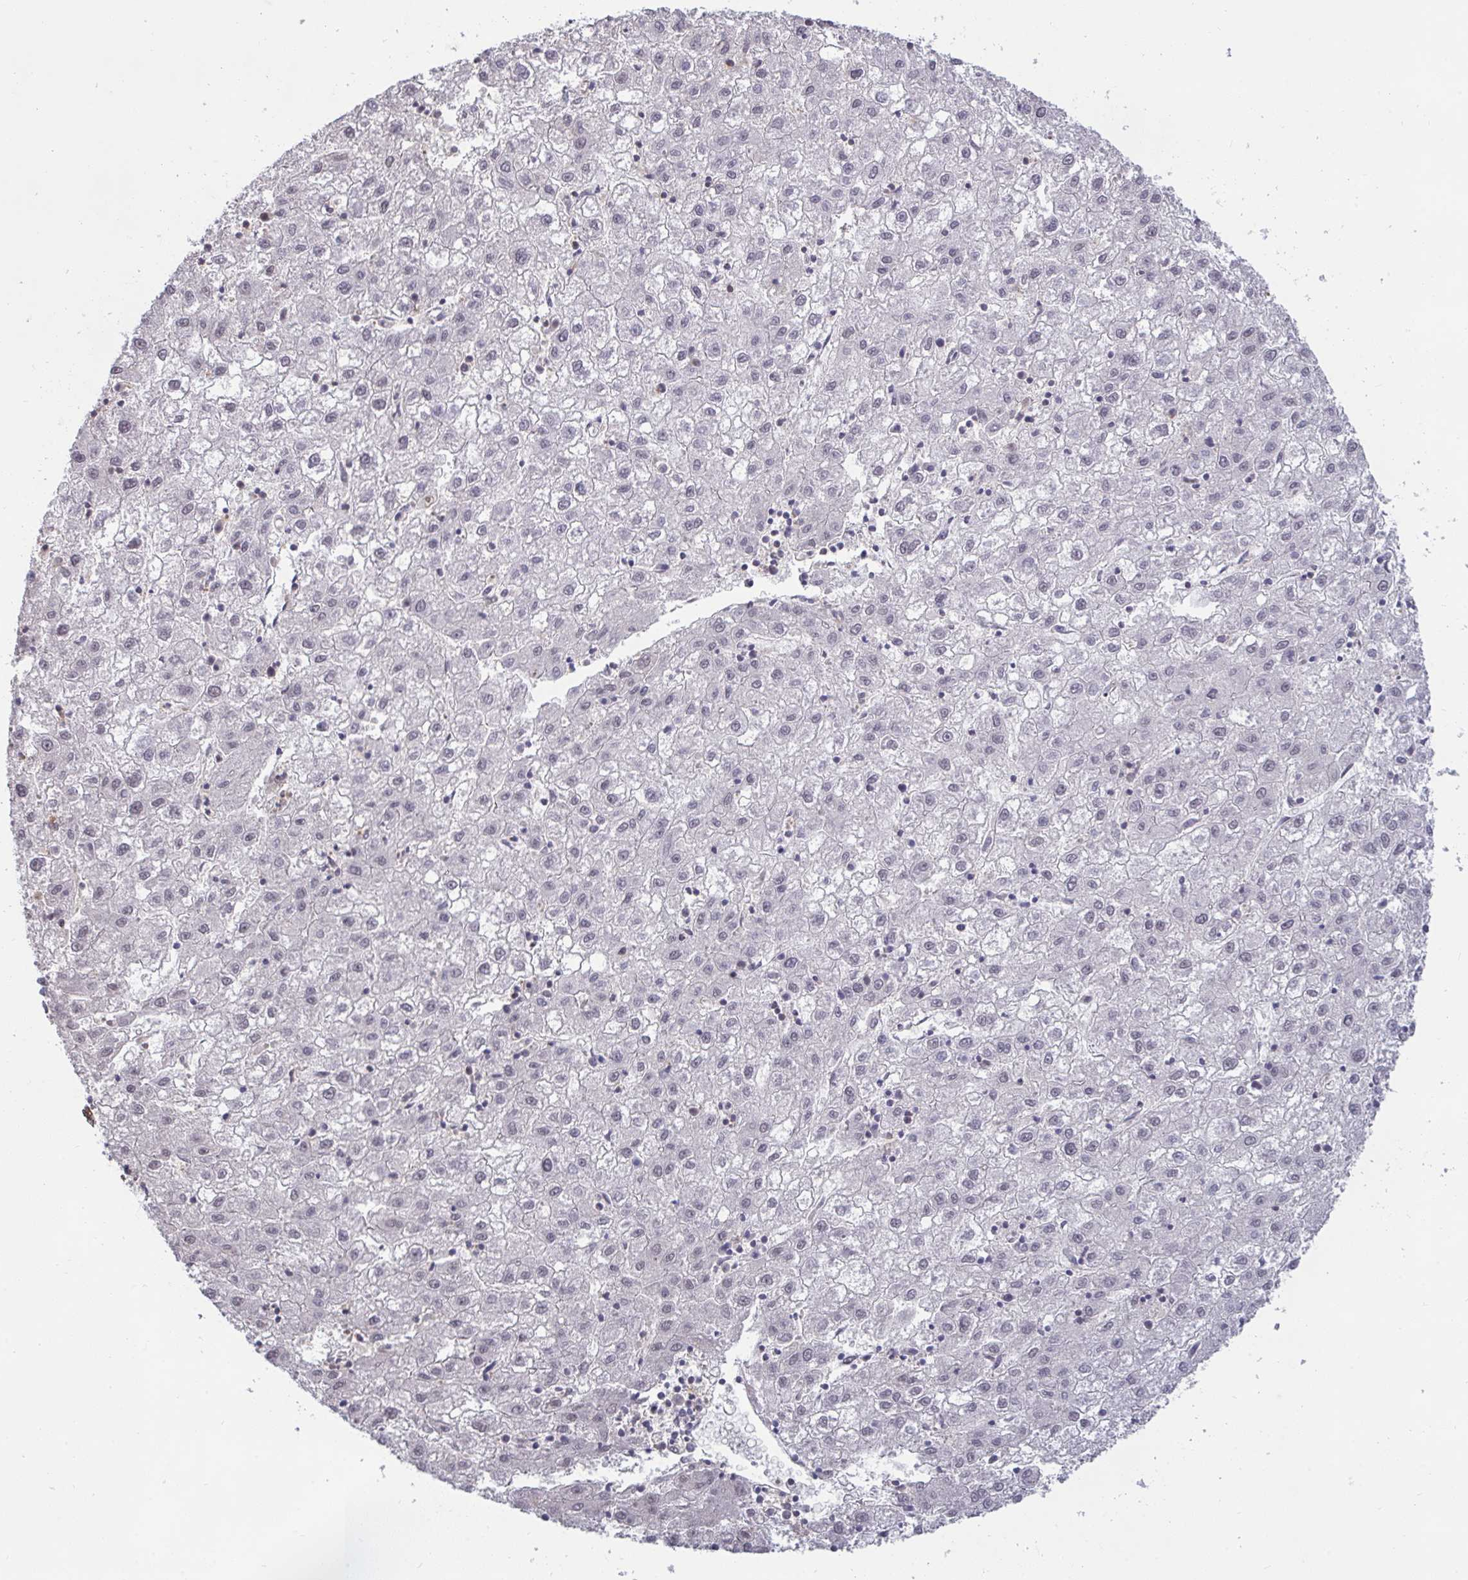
{"staining": {"intensity": "negative", "quantity": "none", "location": "none"}, "tissue": "liver cancer", "cell_type": "Tumor cells", "image_type": "cancer", "snomed": [{"axis": "morphology", "description": "Carcinoma, Hepatocellular, NOS"}, {"axis": "topography", "description": "Liver"}], "caption": "This micrograph is of liver cancer stained with immunohistochemistry (IHC) to label a protein in brown with the nuclei are counter-stained blue. There is no positivity in tumor cells.", "gene": "PUF60", "patient": {"sex": "male", "age": 72}}